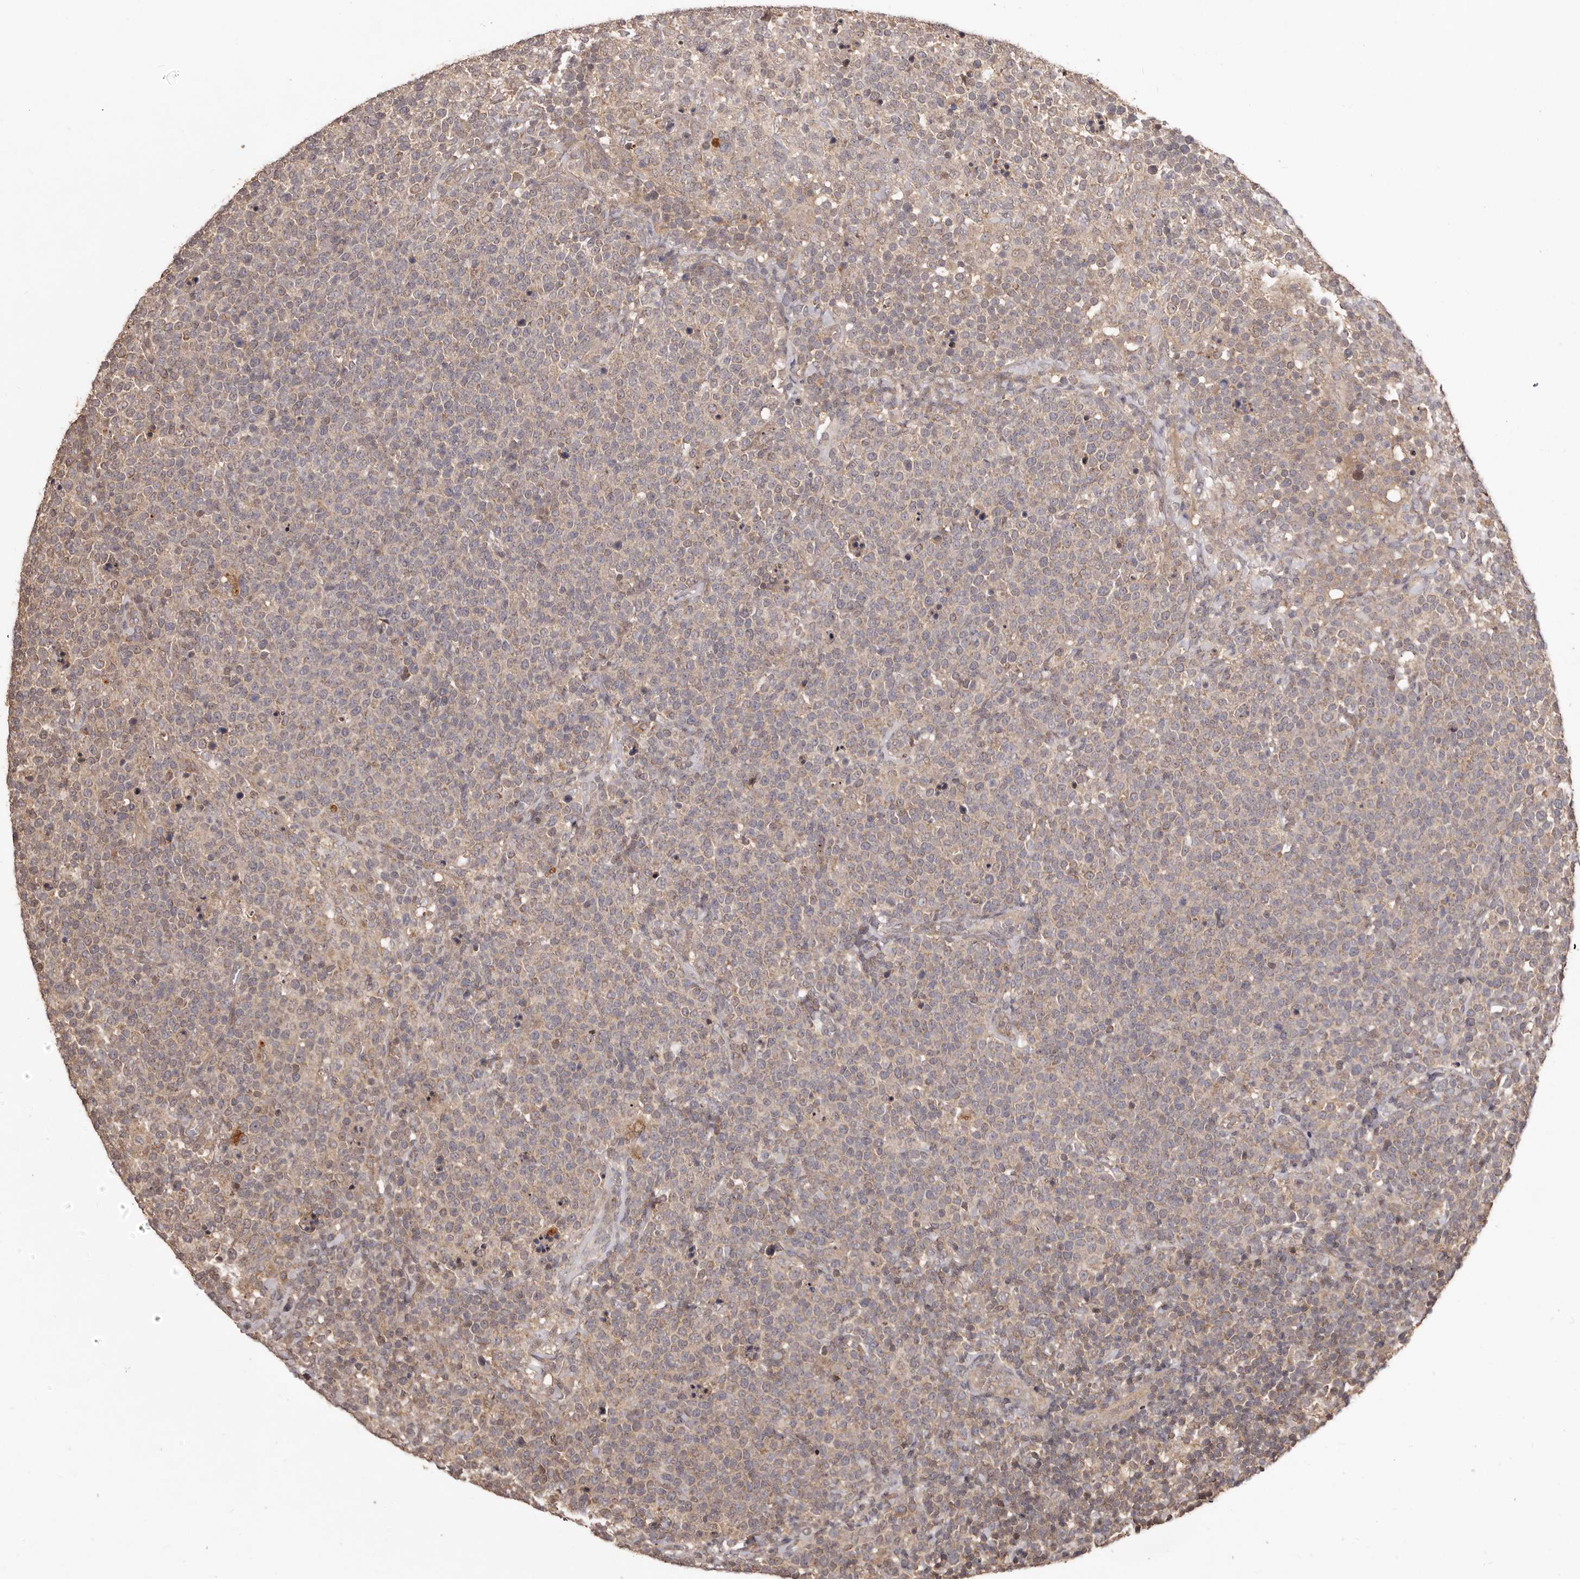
{"staining": {"intensity": "weak", "quantity": "25%-75%", "location": "cytoplasmic/membranous"}, "tissue": "lymphoma", "cell_type": "Tumor cells", "image_type": "cancer", "snomed": [{"axis": "morphology", "description": "Malignant lymphoma, non-Hodgkin's type, High grade"}, {"axis": "topography", "description": "Lymph node"}], "caption": "A histopathology image of human lymphoma stained for a protein shows weak cytoplasmic/membranous brown staining in tumor cells. The staining was performed using DAB (3,3'-diaminobenzidine) to visualize the protein expression in brown, while the nuclei were stained in blue with hematoxylin (Magnification: 20x).", "gene": "MTO1", "patient": {"sex": "male", "age": 61}}